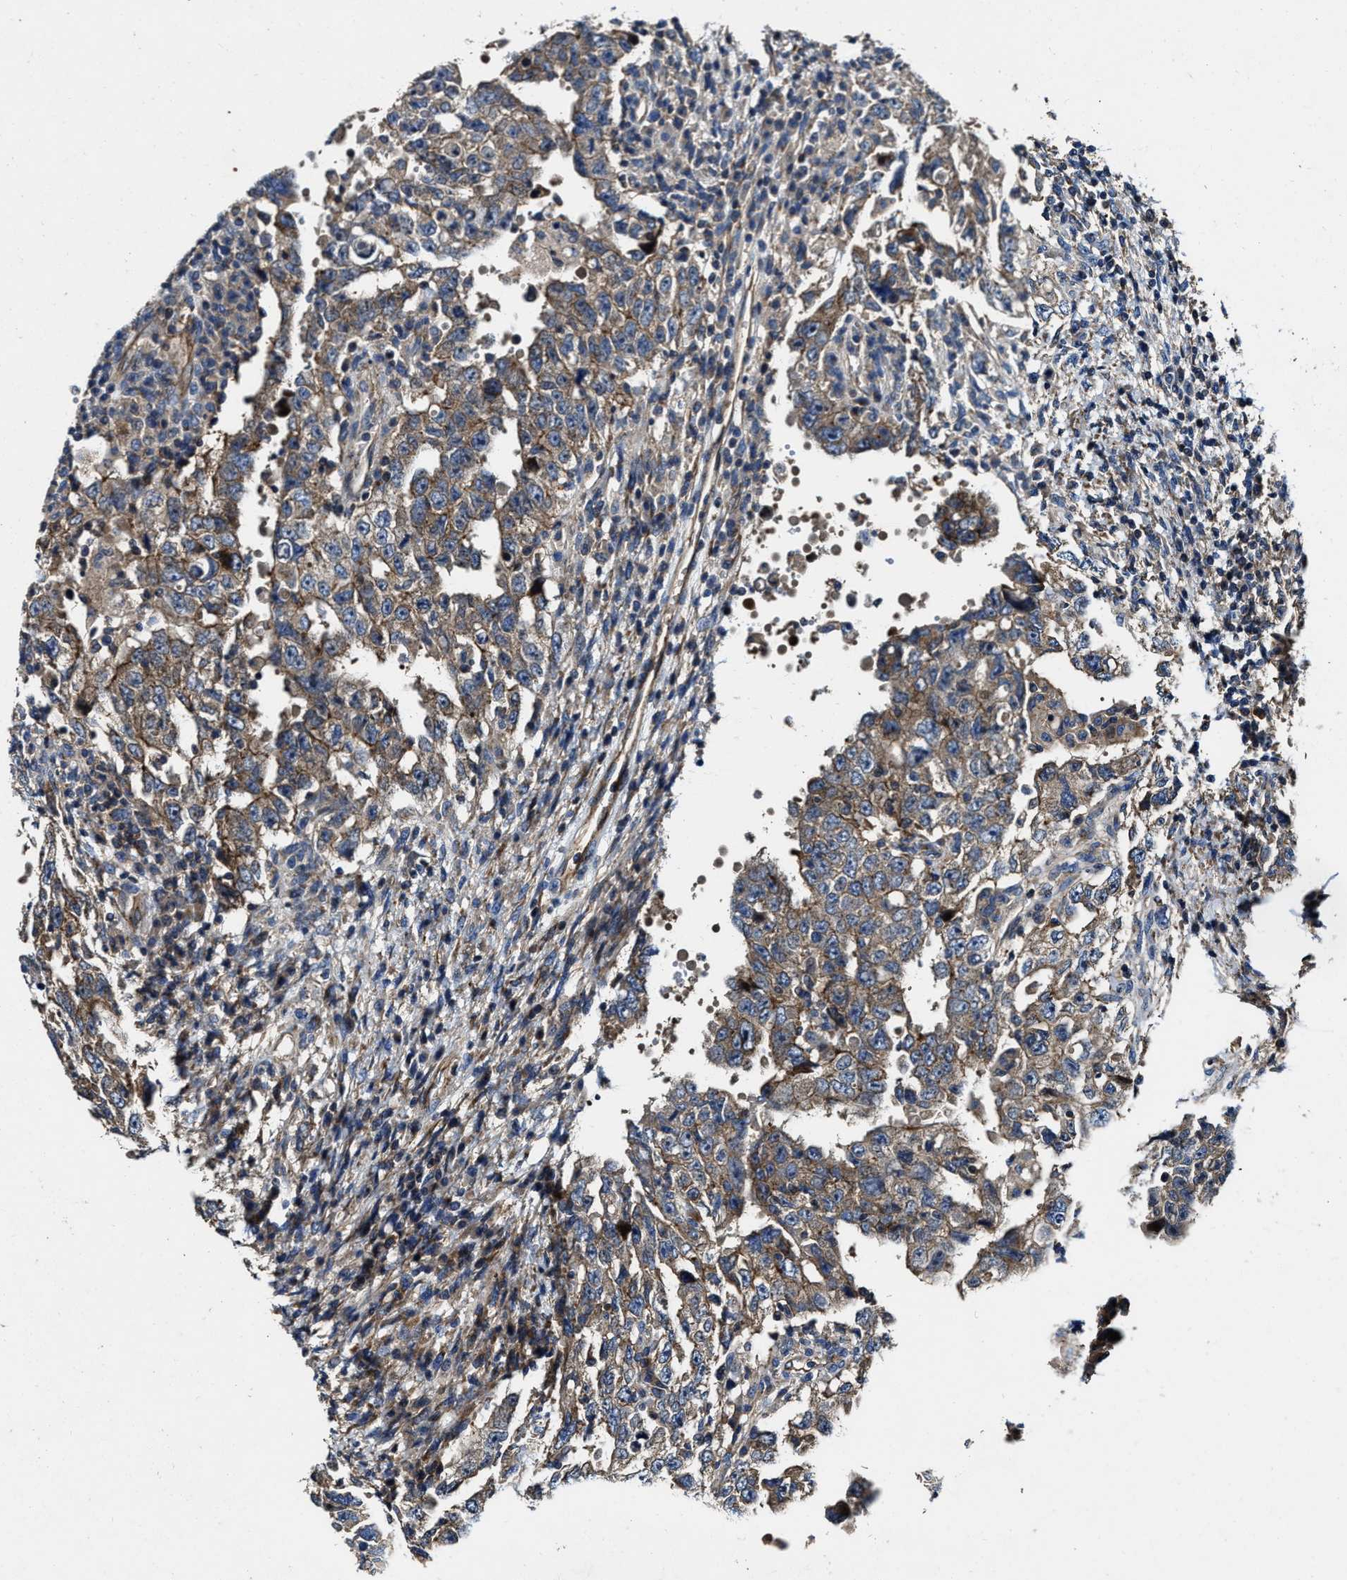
{"staining": {"intensity": "moderate", "quantity": ">75%", "location": "cytoplasmic/membranous"}, "tissue": "testis cancer", "cell_type": "Tumor cells", "image_type": "cancer", "snomed": [{"axis": "morphology", "description": "Carcinoma, Embryonal, NOS"}, {"axis": "topography", "description": "Testis"}], "caption": "Protein expression analysis of testis cancer (embryonal carcinoma) demonstrates moderate cytoplasmic/membranous expression in about >75% of tumor cells.", "gene": "PTAR1", "patient": {"sex": "male", "age": 26}}